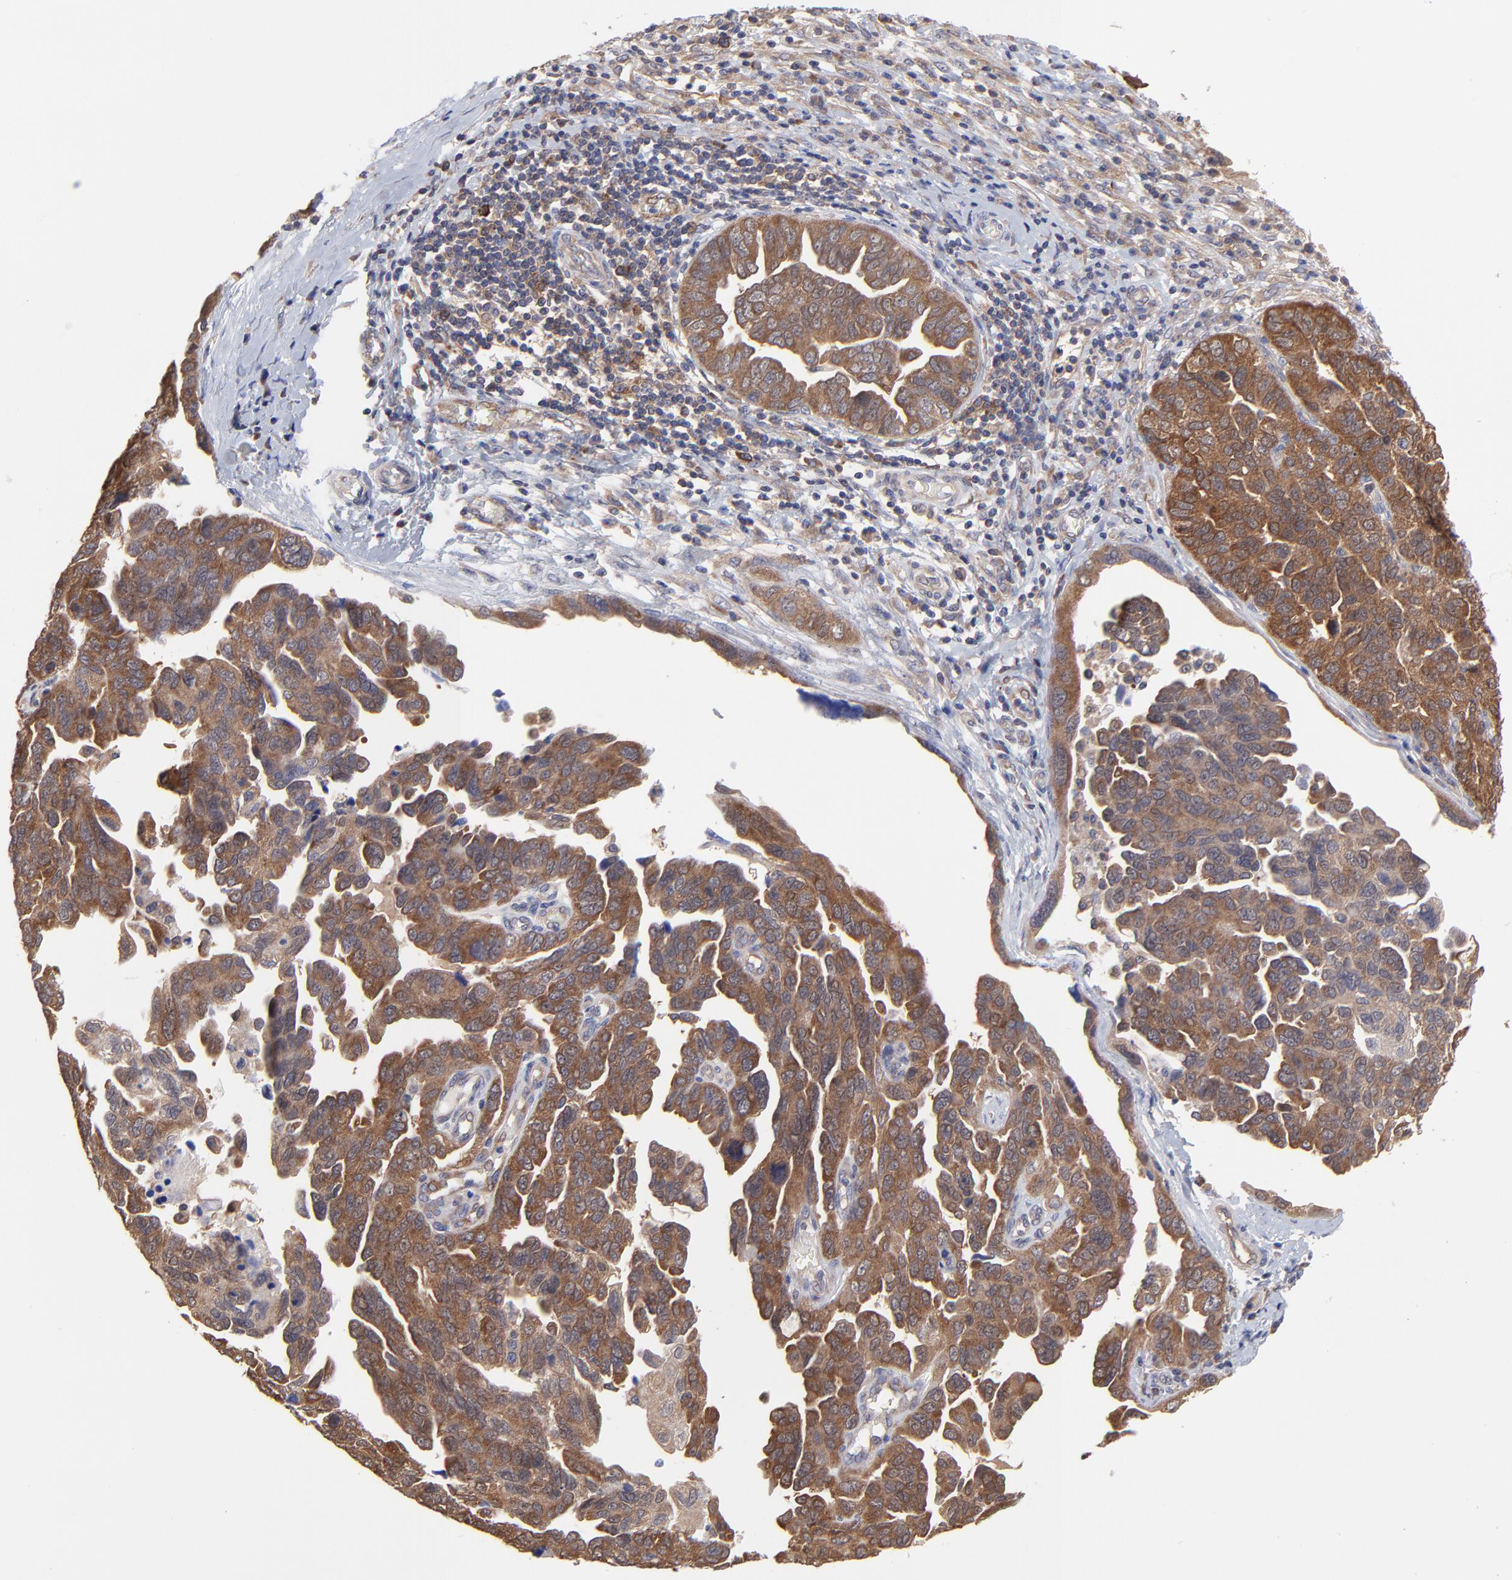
{"staining": {"intensity": "strong", "quantity": ">75%", "location": "cytoplasmic/membranous"}, "tissue": "ovarian cancer", "cell_type": "Tumor cells", "image_type": "cancer", "snomed": [{"axis": "morphology", "description": "Cystadenocarcinoma, serous, NOS"}, {"axis": "topography", "description": "Ovary"}], "caption": "Protein expression analysis of ovarian serous cystadenocarcinoma displays strong cytoplasmic/membranous positivity in approximately >75% of tumor cells.", "gene": "GART", "patient": {"sex": "female", "age": 64}}